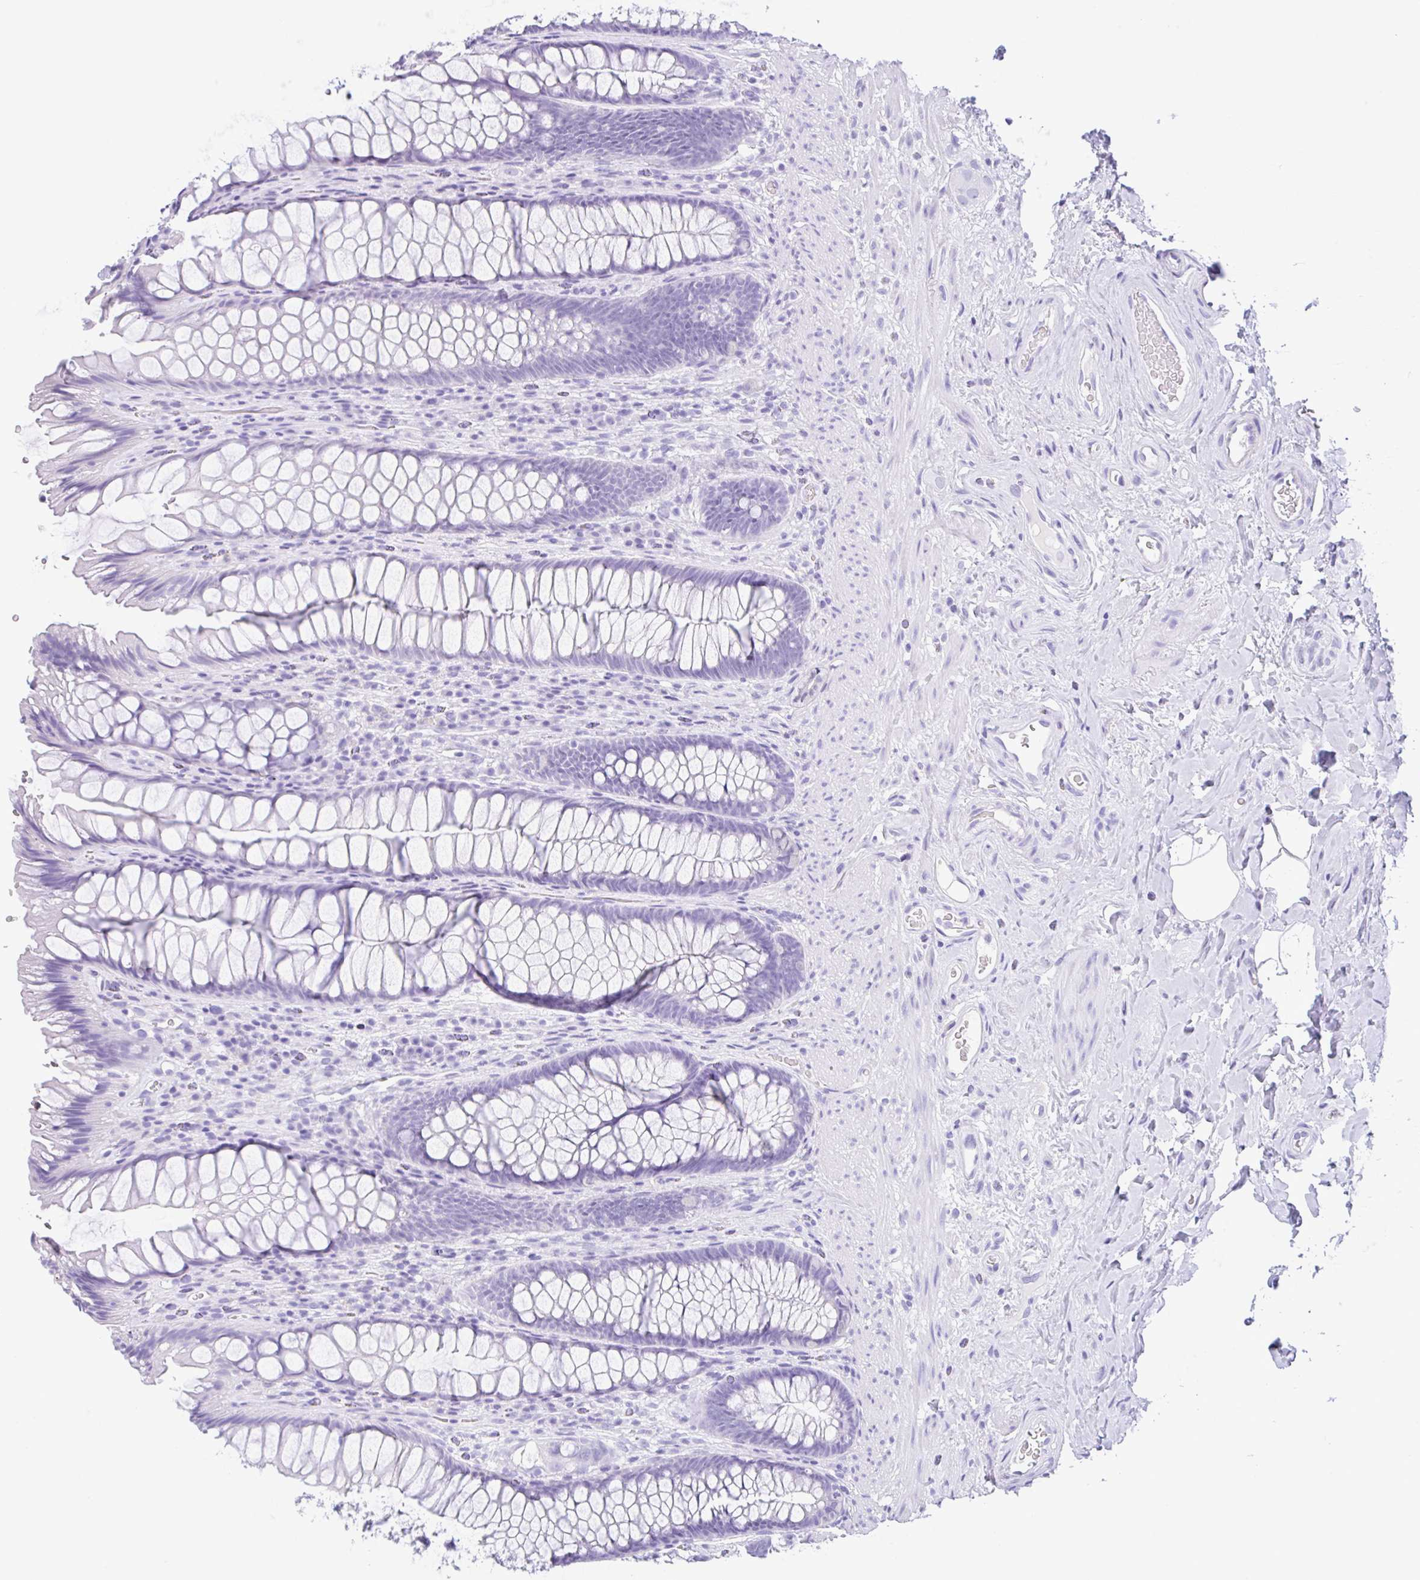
{"staining": {"intensity": "negative", "quantity": "none", "location": "none"}, "tissue": "rectum", "cell_type": "Glandular cells", "image_type": "normal", "snomed": [{"axis": "morphology", "description": "Normal tissue, NOS"}, {"axis": "topography", "description": "Rectum"}], "caption": "Protein analysis of unremarkable rectum reveals no significant expression in glandular cells.", "gene": "CPA1", "patient": {"sex": "male", "age": 53}}